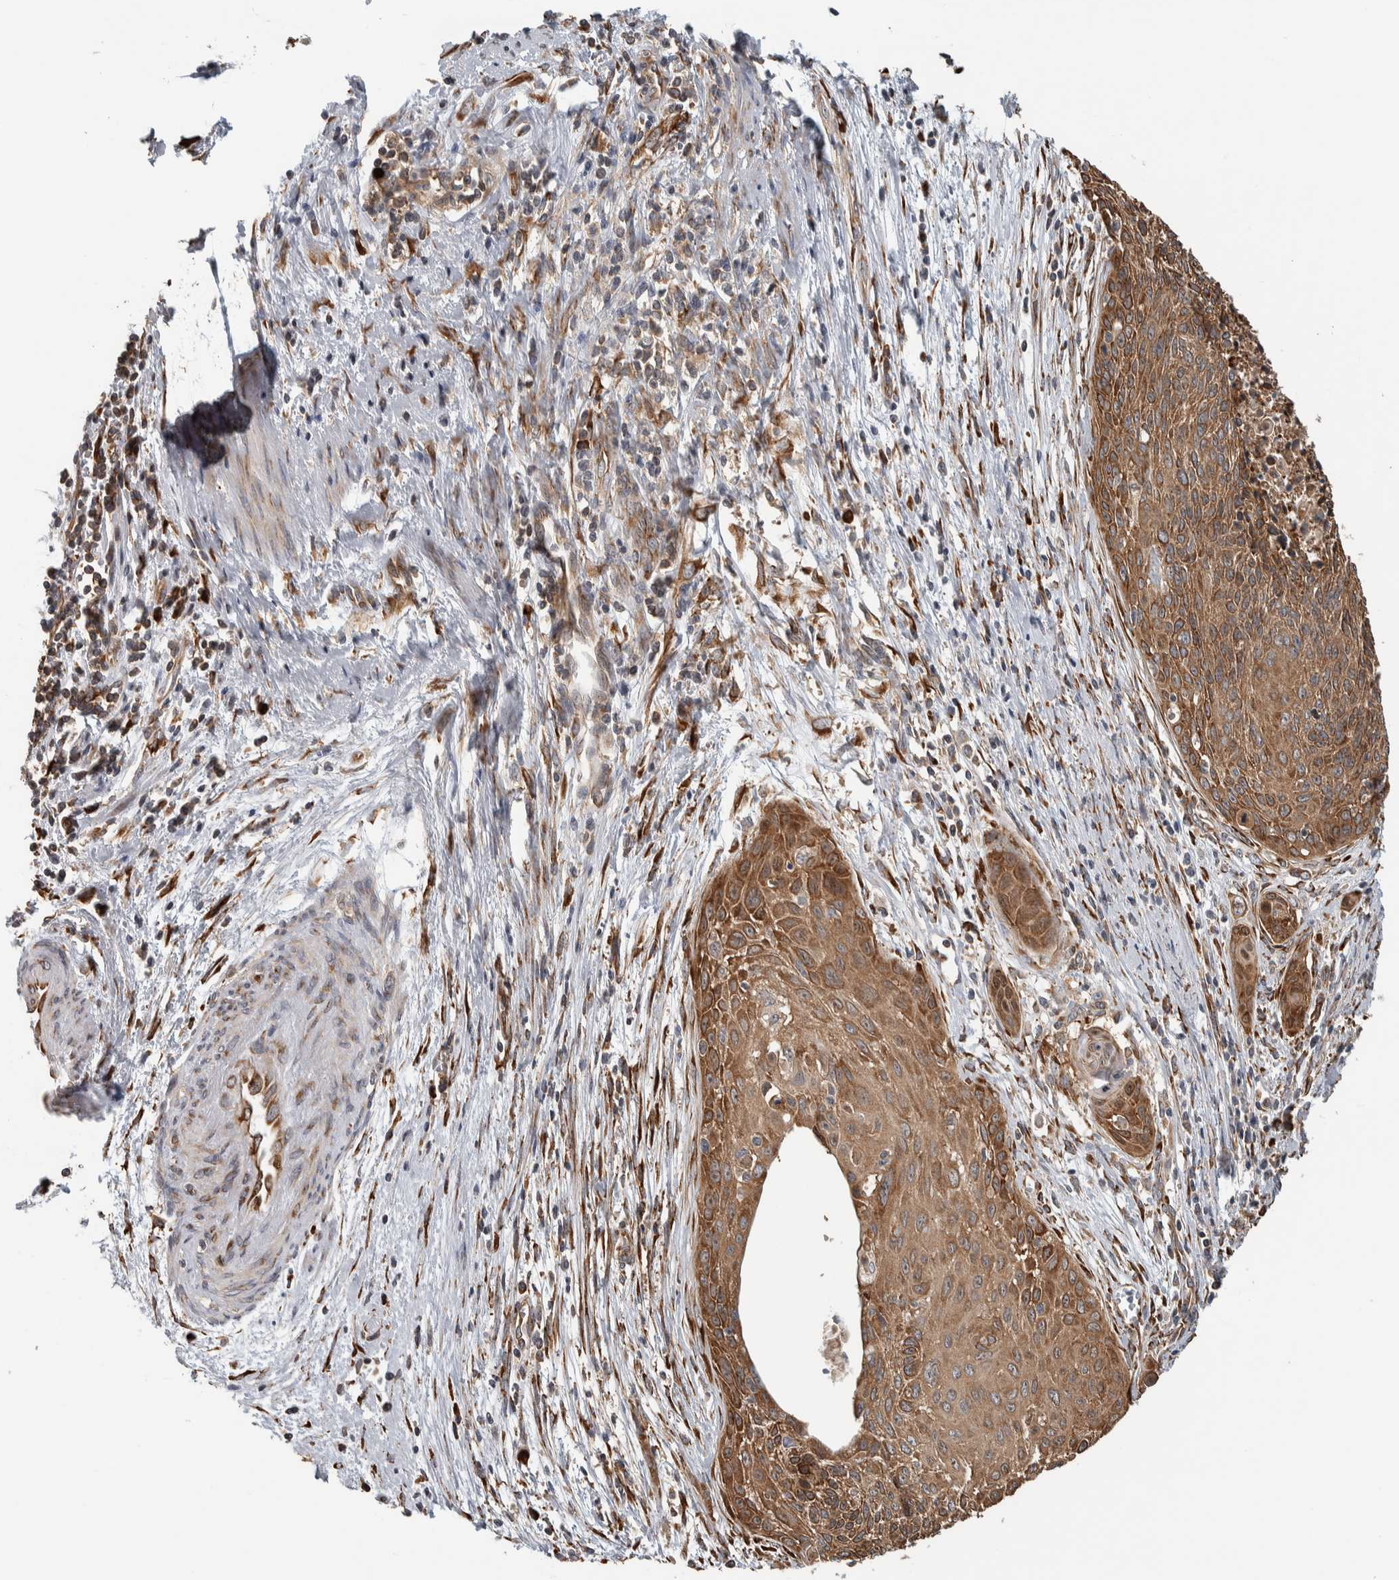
{"staining": {"intensity": "moderate", "quantity": ">75%", "location": "cytoplasmic/membranous"}, "tissue": "cervical cancer", "cell_type": "Tumor cells", "image_type": "cancer", "snomed": [{"axis": "morphology", "description": "Squamous cell carcinoma, NOS"}, {"axis": "topography", "description": "Cervix"}], "caption": "IHC of human squamous cell carcinoma (cervical) displays medium levels of moderate cytoplasmic/membranous expression in approximately >75% of tumor cells. (DAB (3,3'-diaminobenzidine) = brown stain, brightfield microscopy at high magnification).", "gene": "EIF3H", "patient": {"sex": "female", "age": 55}}